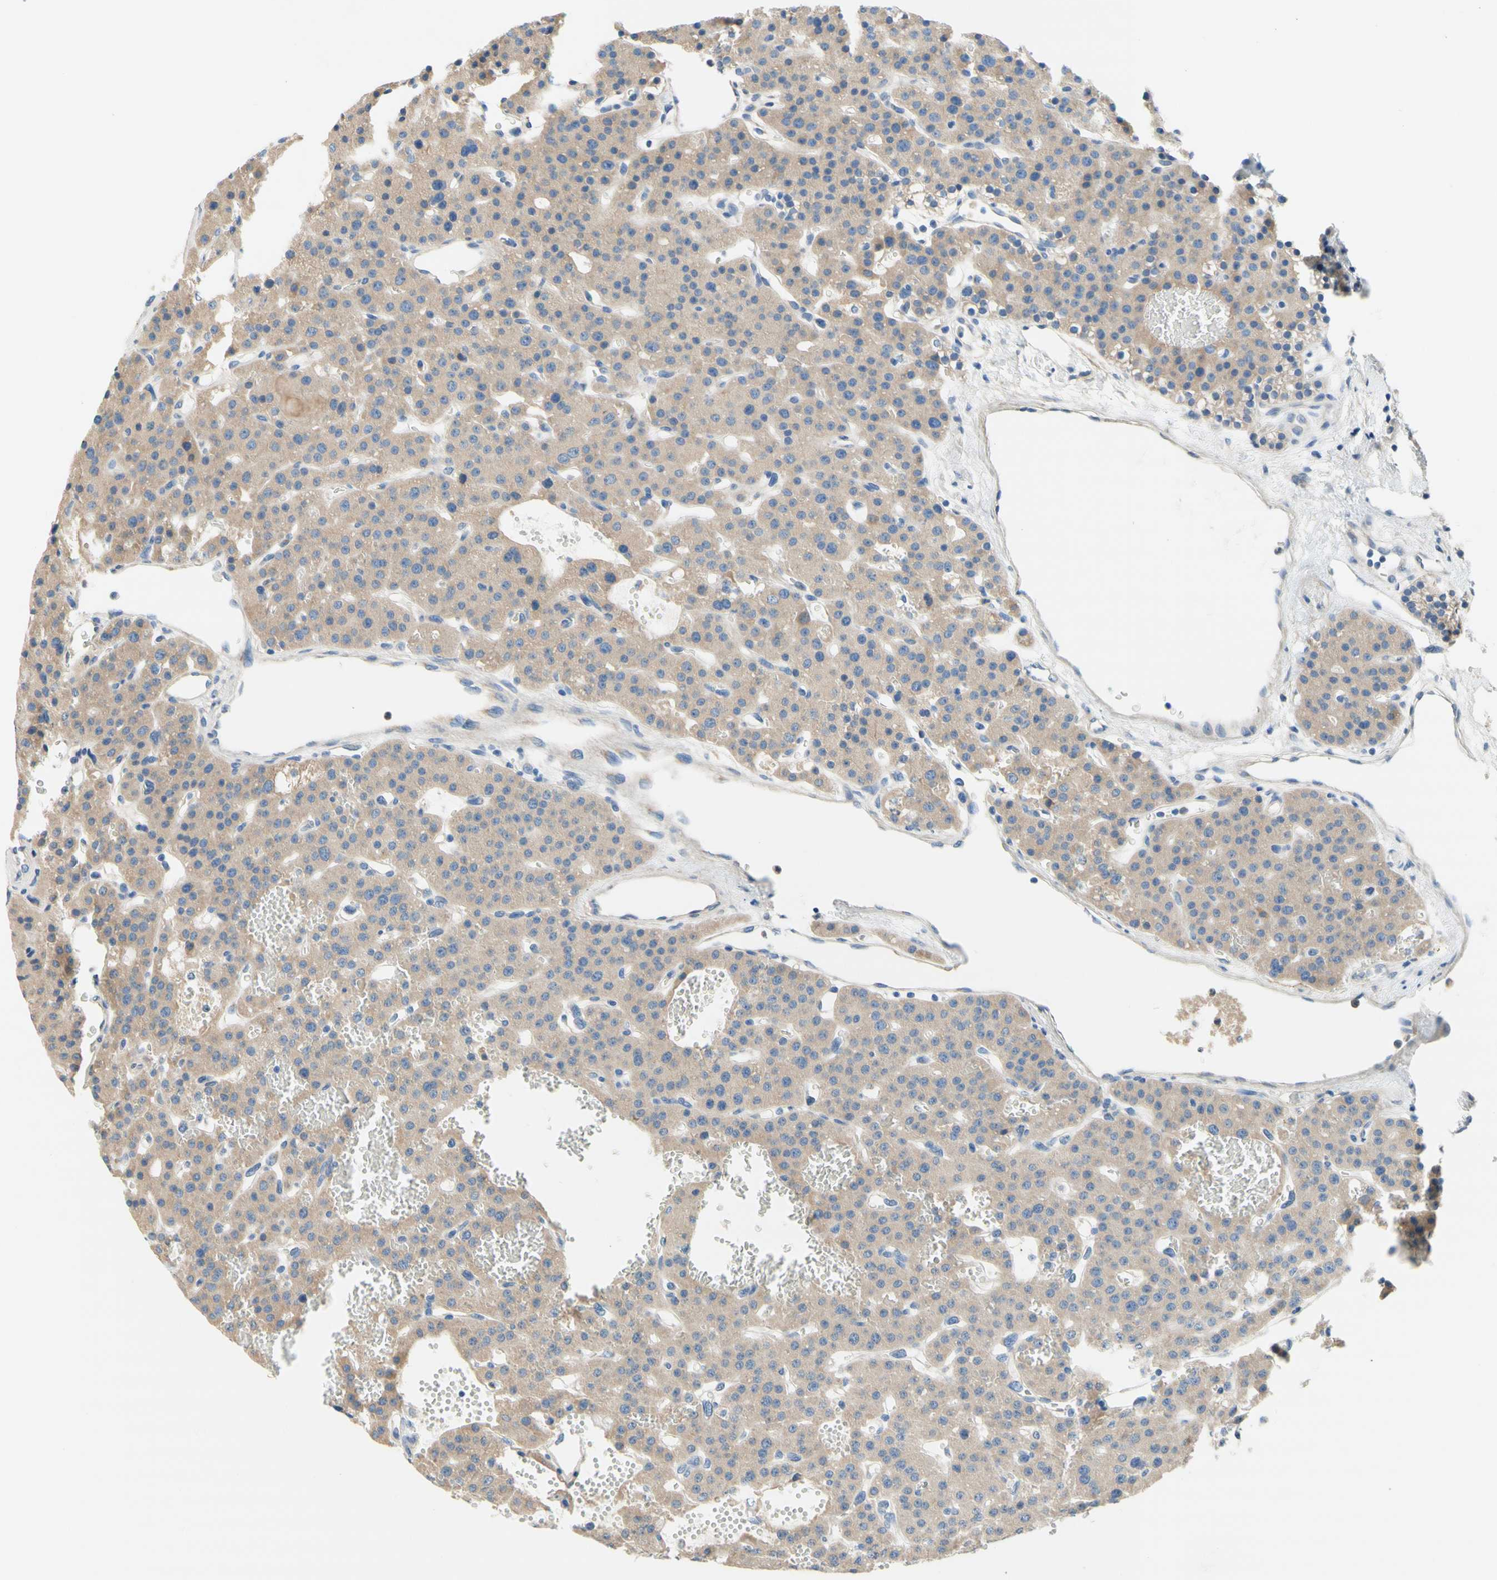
{"staining": {"intensity": "weak", "quantity": ">75%", "location": "cytoplasmic/membranous"}, "tissue": "parathyroid gland", "cell_type": "Glandular cells", "image_type": "normal", "snomed": [{"axis": "morphology", "description": "Normal tissue, NOS"}, {"axis": "morphology", "description": "Adenoma, NOS"}, {"axis": "topography", "description": "Parathyroid gland"}], "caption": "High-power microscopy captured an immunohistochemistry histopathology image of benign parathyroid gland, revealing weak cytoplasmic/membranous positivity in about >75% of glandular cells.", "gene": "F3", "patient": {"sex": "female", "age": 81}}